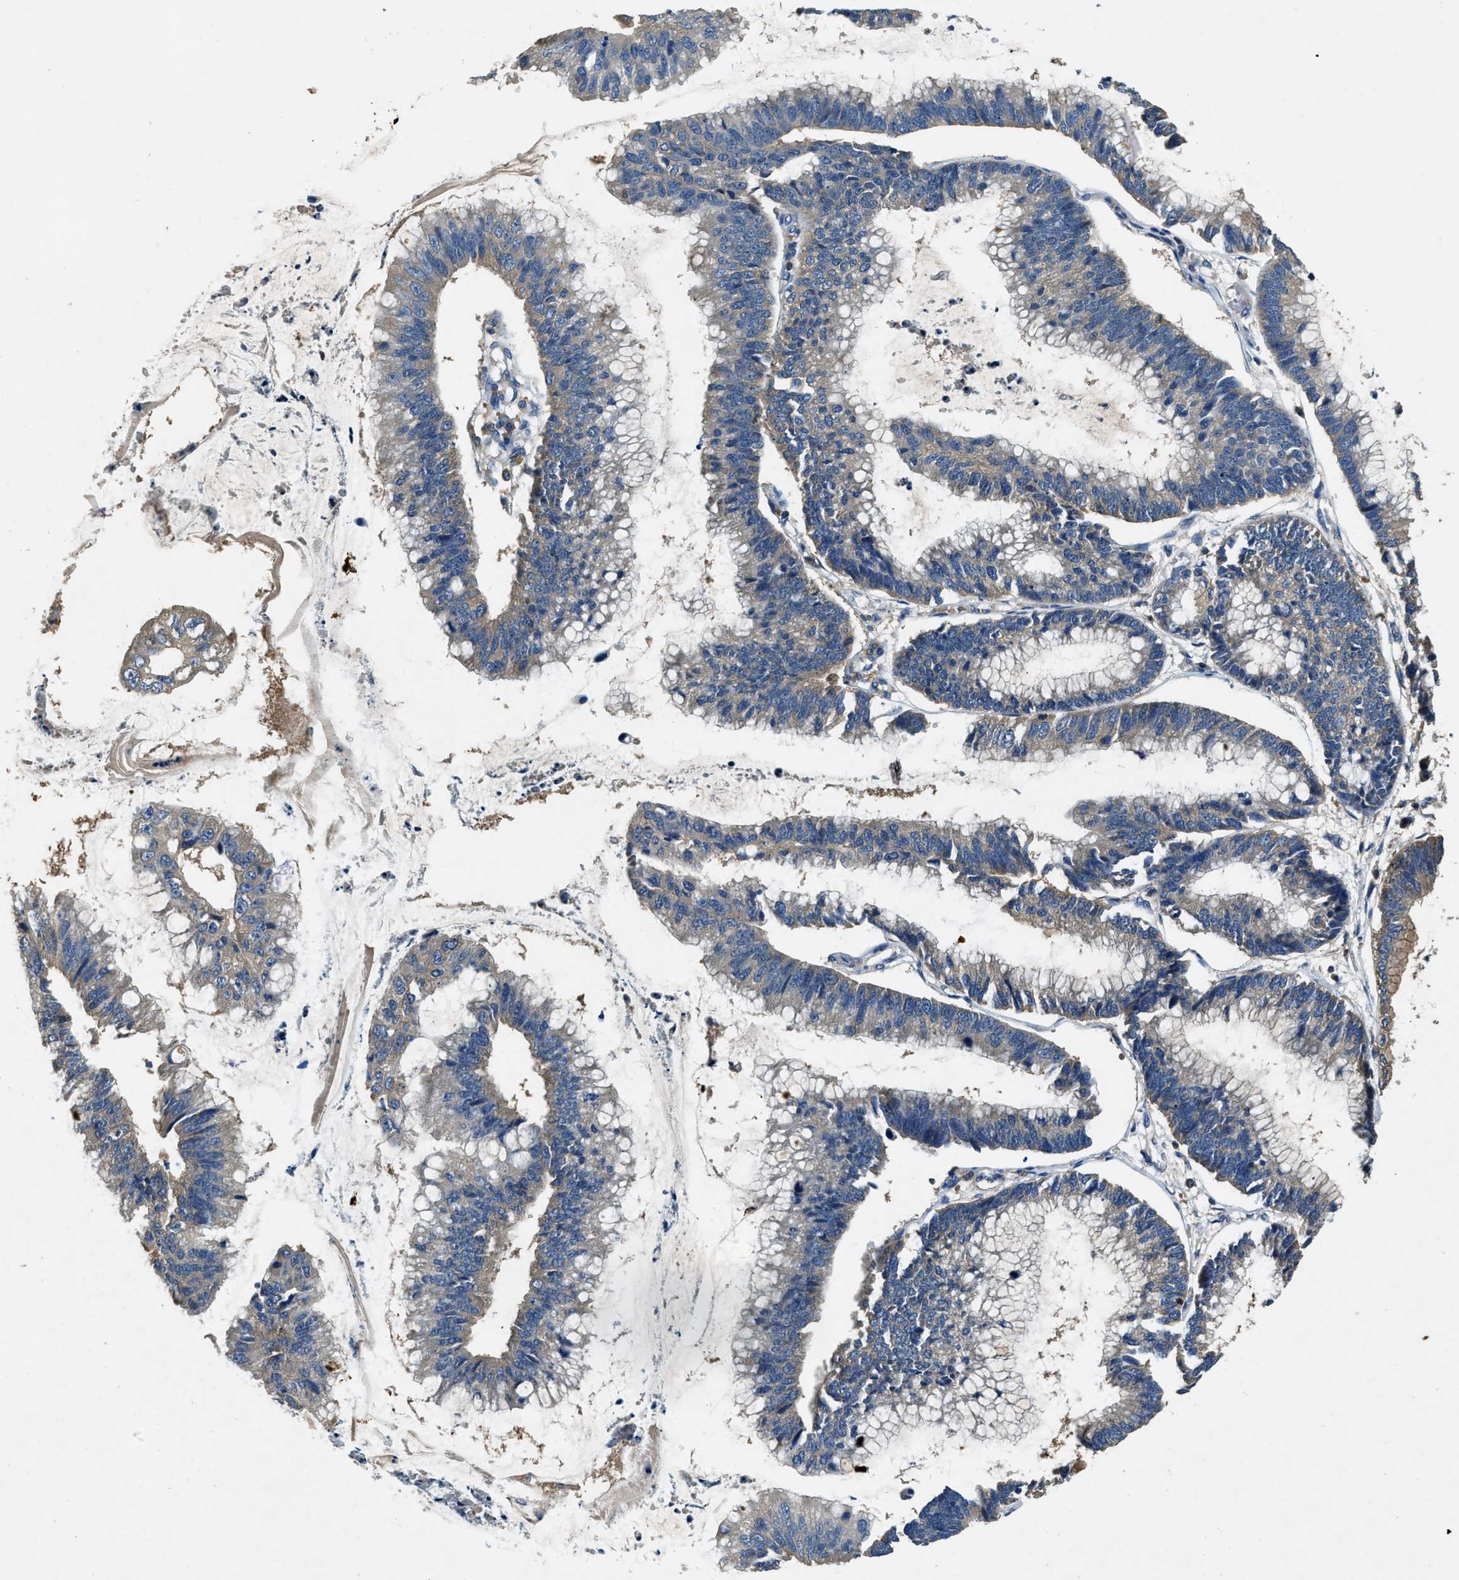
{"staining": {"intensity": "moderate", "quantity": "25%-75%", "location": "cytoplasmic/membranous"}, "tissue": "stomach cancer", "cell_type": "Tumor cells", "image_type": "cancer", "snomed": [{"axis": "morphology", "description": "Adenocarcinoma, NOS"}, {"axis": "topography", "description": "Stomach"}], "caption": "A brown stain shows moderate cytoplasmic/membranous staining of a protein in stomach adenocarcinoma tumor cells.", "gene": "BLOC1S1", "patient": {"sex": "male", "age": 59}}